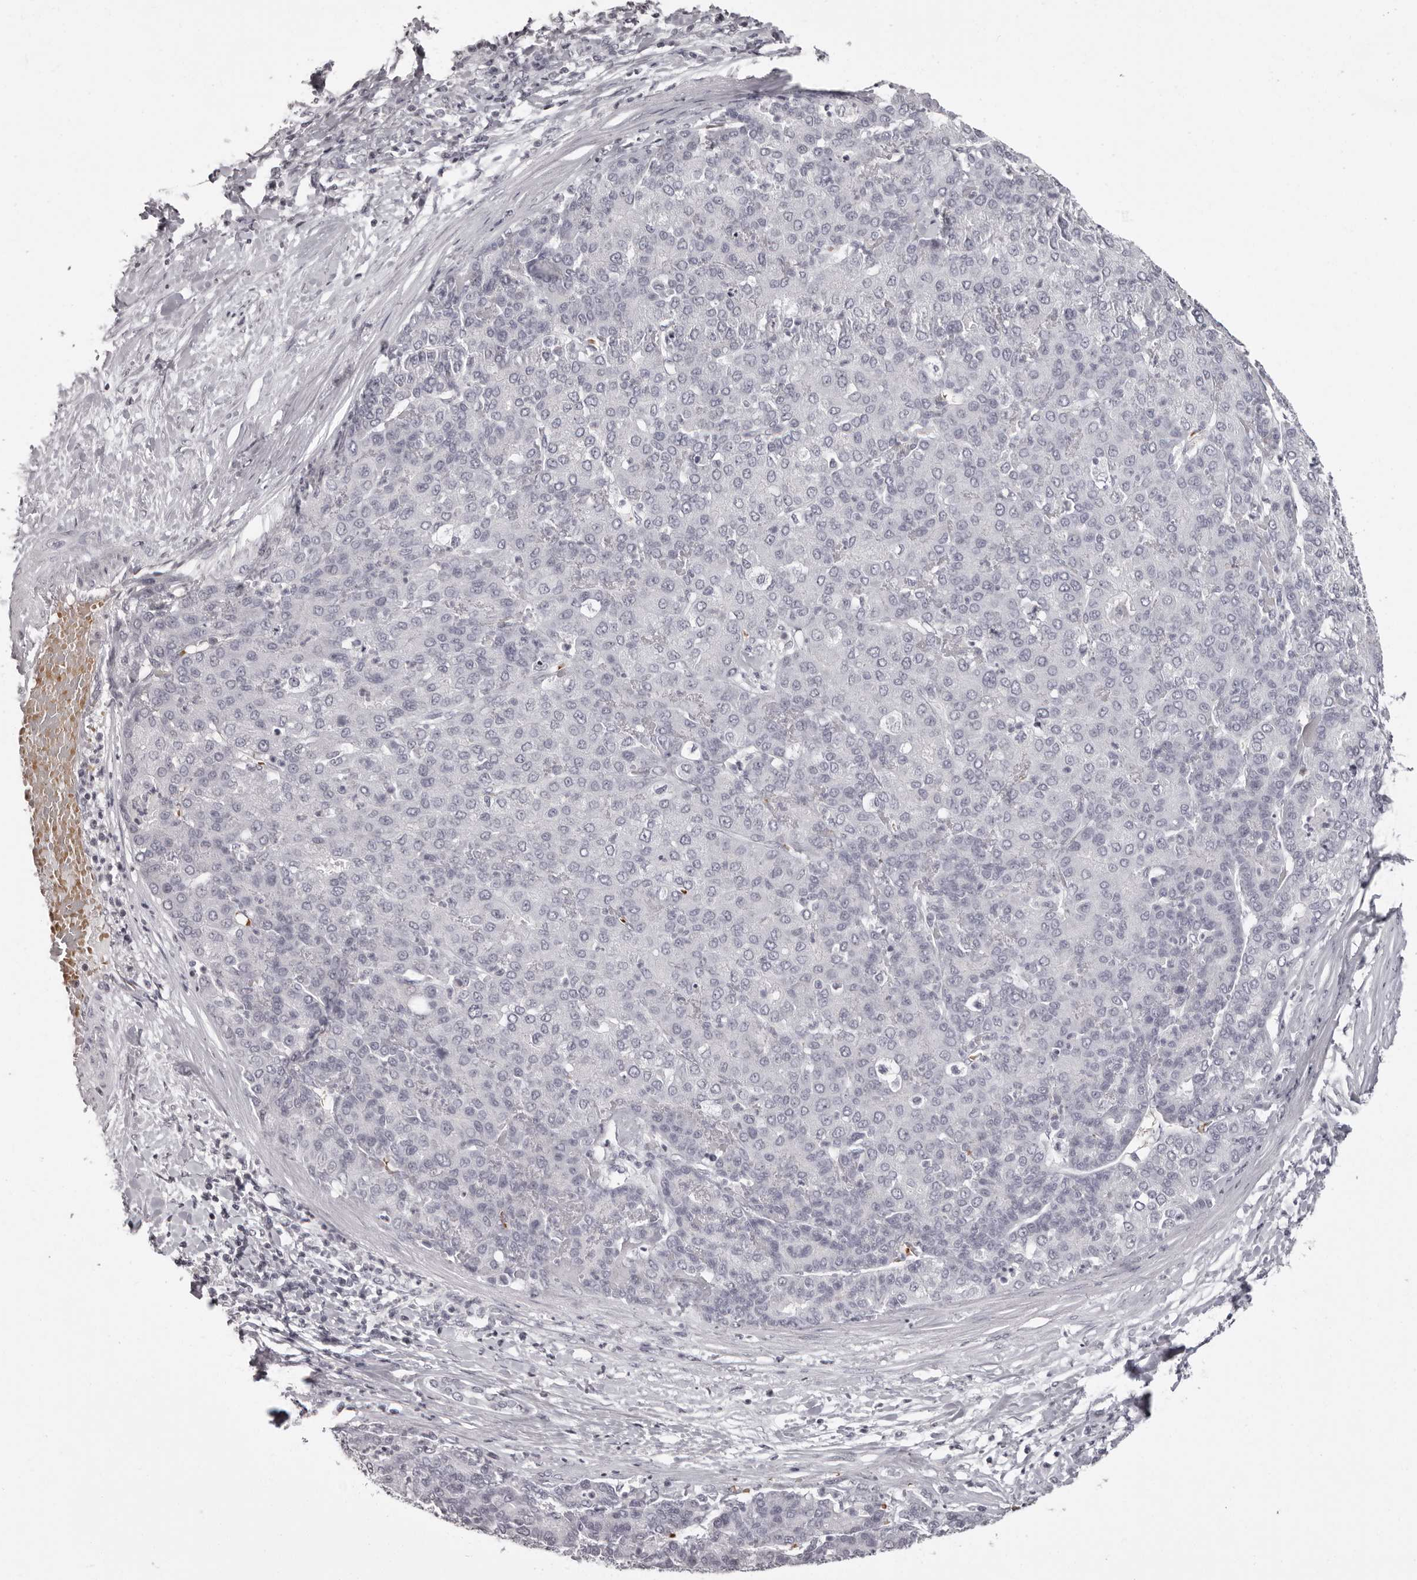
{"staining": {"intensity": "negative", "quantity": "none", "location": "none"}, "tissue": "liver cancer", "cell_type": "Tumor cells", "image_type": "cancer", "snomed": [{"axis": "morphology", "description": "Carcinoma, Hepatocellular, NOS"}, {"axis": "topography", "description": "Liver"}], "caption": "Immunohistochemistry (IHC) micrograph of human liver hepatocellular carcinoma stained for a protein (brown), which reveals no positivity in tumor cells.", "gene": "C8orf74", "patient": {"sex": "male", "age": 65}}